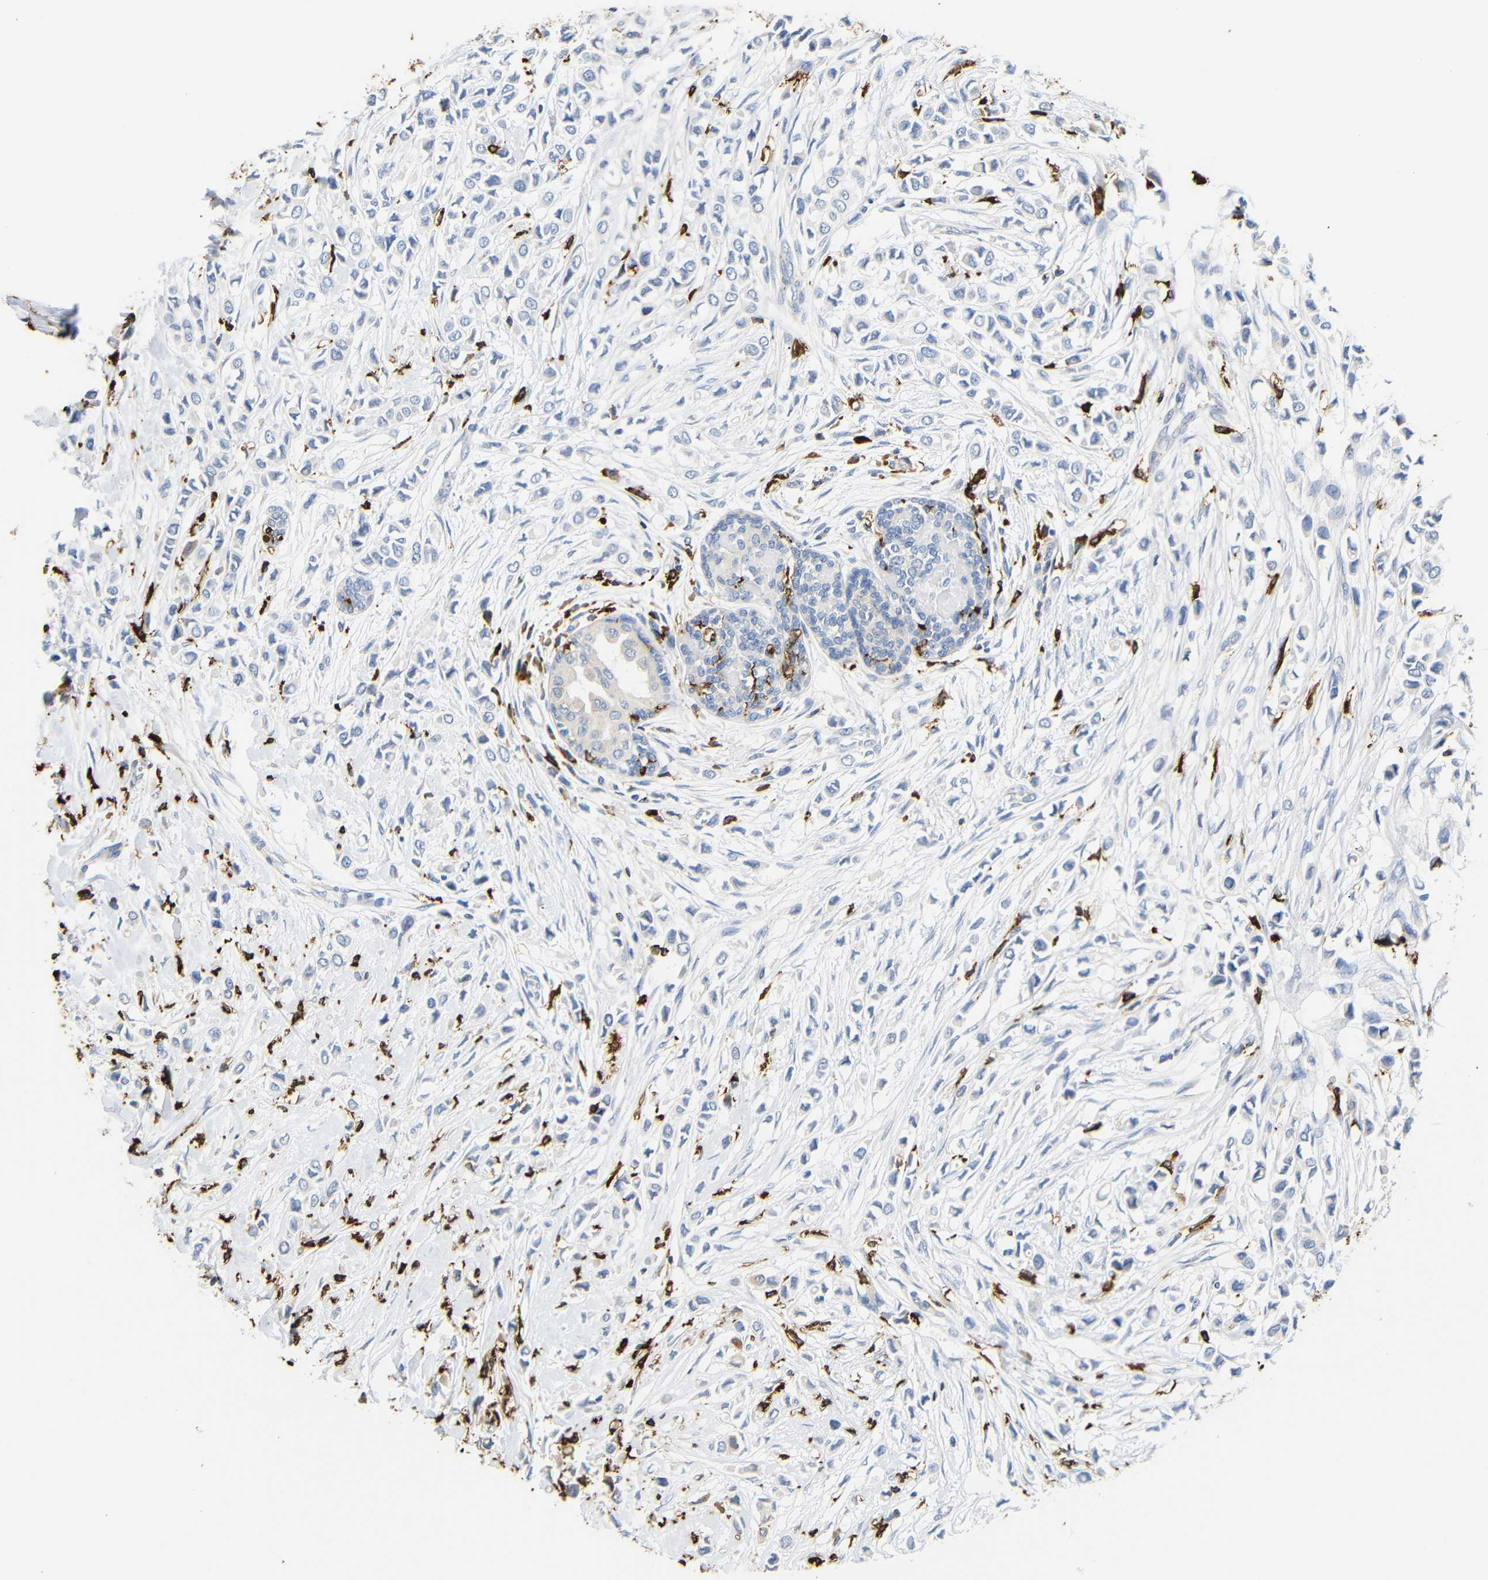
{"staining": {"intensity": "negative", "quantity": "none", "location": "none"}, "tissue": "breast cancer", "cell_type": "Tumor cells", "image_type": "cancer", "snomed": [{"axis": "morphology", "description": "Lobular carcinoma"}, {"axis": "topography", "description": "Breast"}], "caption": "This histopathology image is of breast lobular carcinoma stained with immunohistochemistry to label a protein in brown with the nuclei are counter-stained blue. There is no expression in tumor cells.", "gene": "HLA-DQB1", "patient": {"sex": "female", "age": 51}}